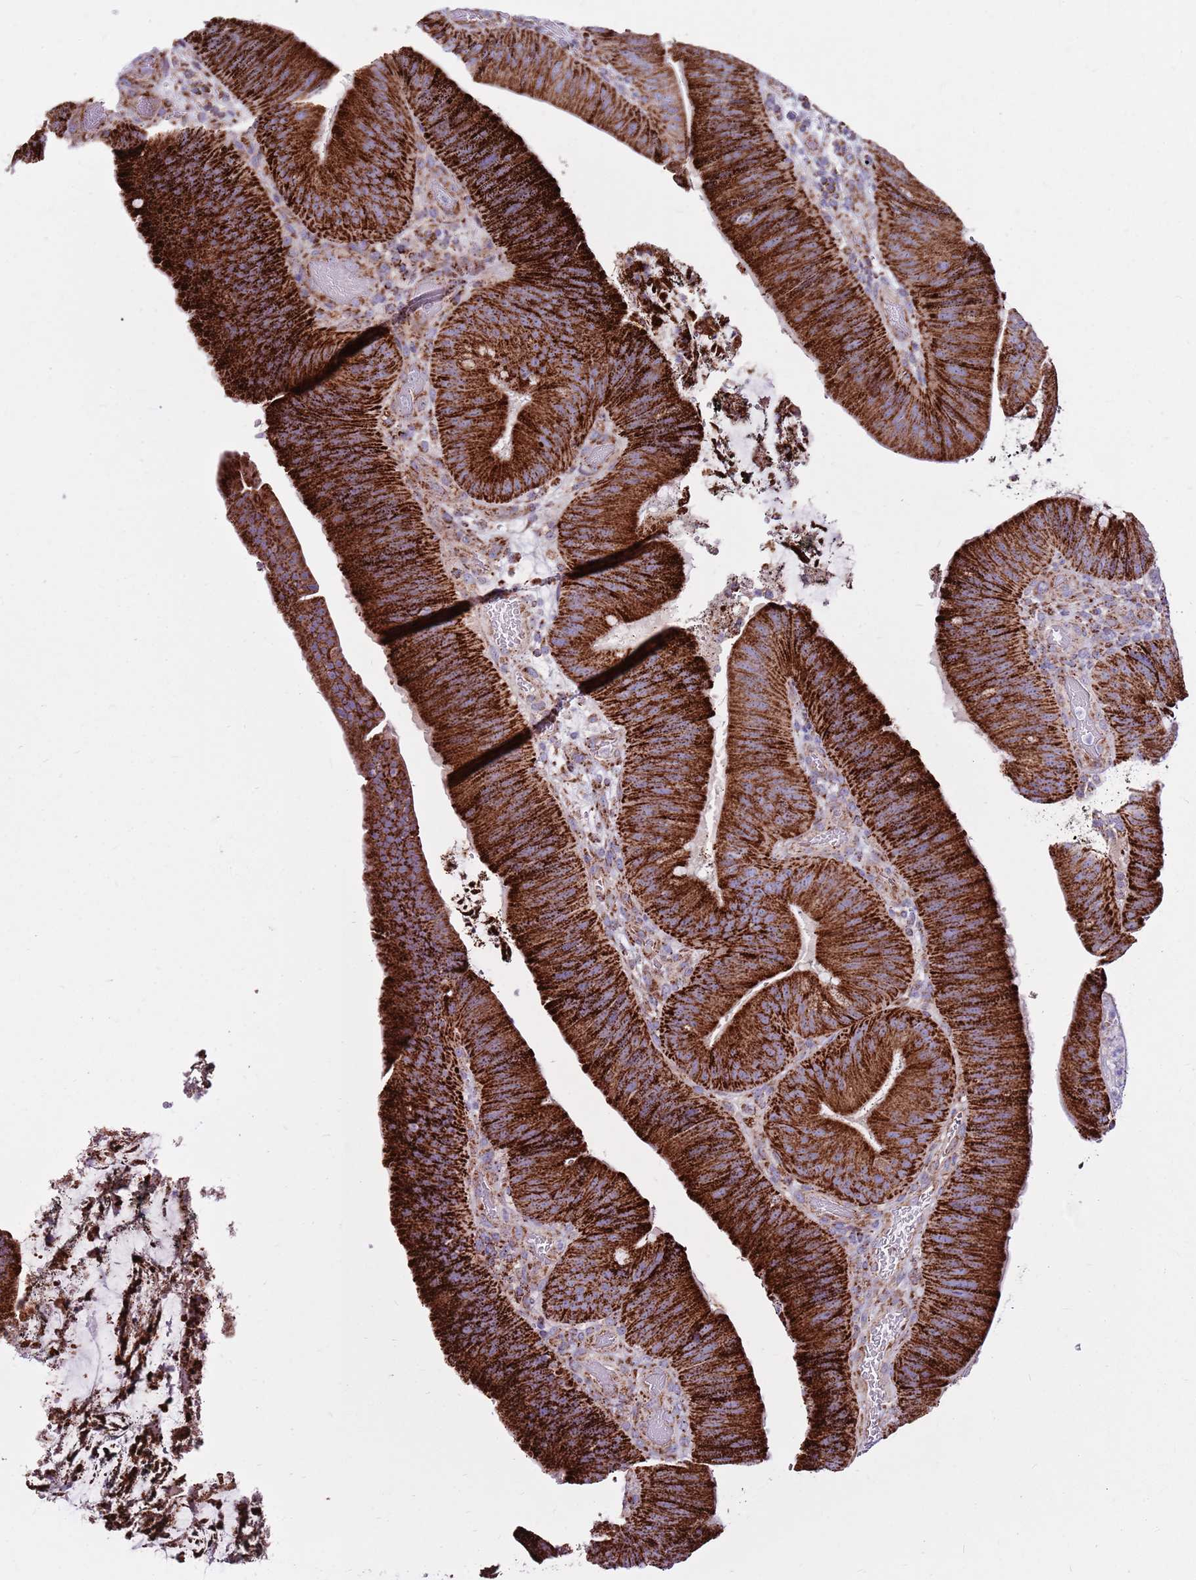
{"staining": {"intensity": "strong", "quantity": ">75%", "location": "cytoplasmic/membranous"}, "tissue": "colorectal cancer", "cell_type": "Tumor cells", "image_type": "cancer", "snomed": [{"axis": "morphology", "description": "Adenocarcinoma, NOS"}, {"axis": "topography", "description": "Colon"}], "caption": "A histopathology image showing strong cytoplasmic/membranous expression in approximately >75% of tumor cells in adenocarcinoma (colorectal), as visualized by brown immunohistochemical staining.", "gene": "HECTD4", "patient": {"sex": "female", "age": 43}}